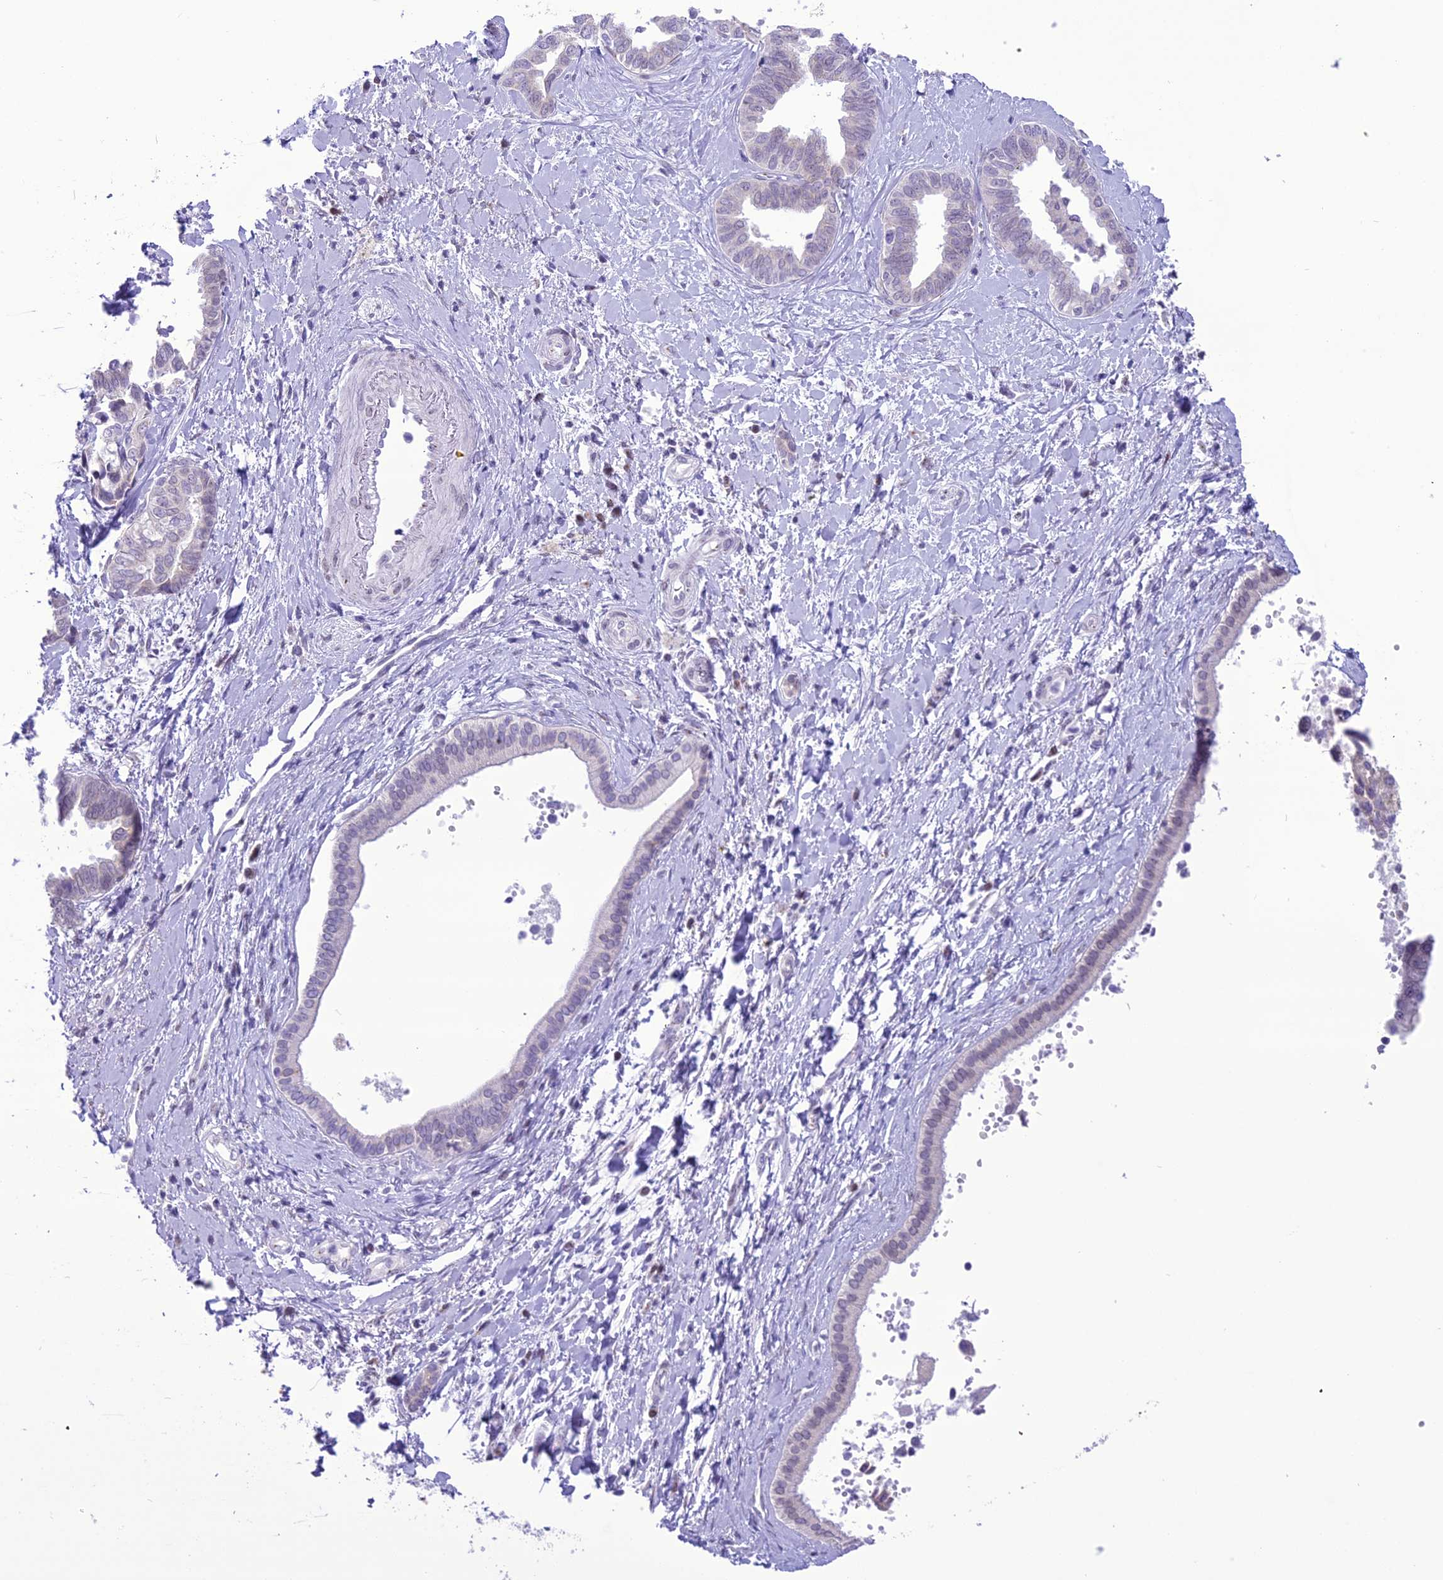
{"staining": {"intensity": "negative", "quantity": "none", "location": "none"}, "tissue": "liver cancer", "cell_type": "Tumor cells", "image_type": "cancer", "snomed": [{"axis": "morphology", "description": "Cholangiocarcinoma"}, {"axis": "topography", "description": "Liver"}], "caption": "Immunohistochemistry (IHC) of human liver cholangiocarcinoma demonstrates no staining in tumor cells. (Immunohistochemistry (IHC), brightfield microscopy, high magnification).", "gene": "B9D2", "patient": {"sex": "female", "age": 77}}